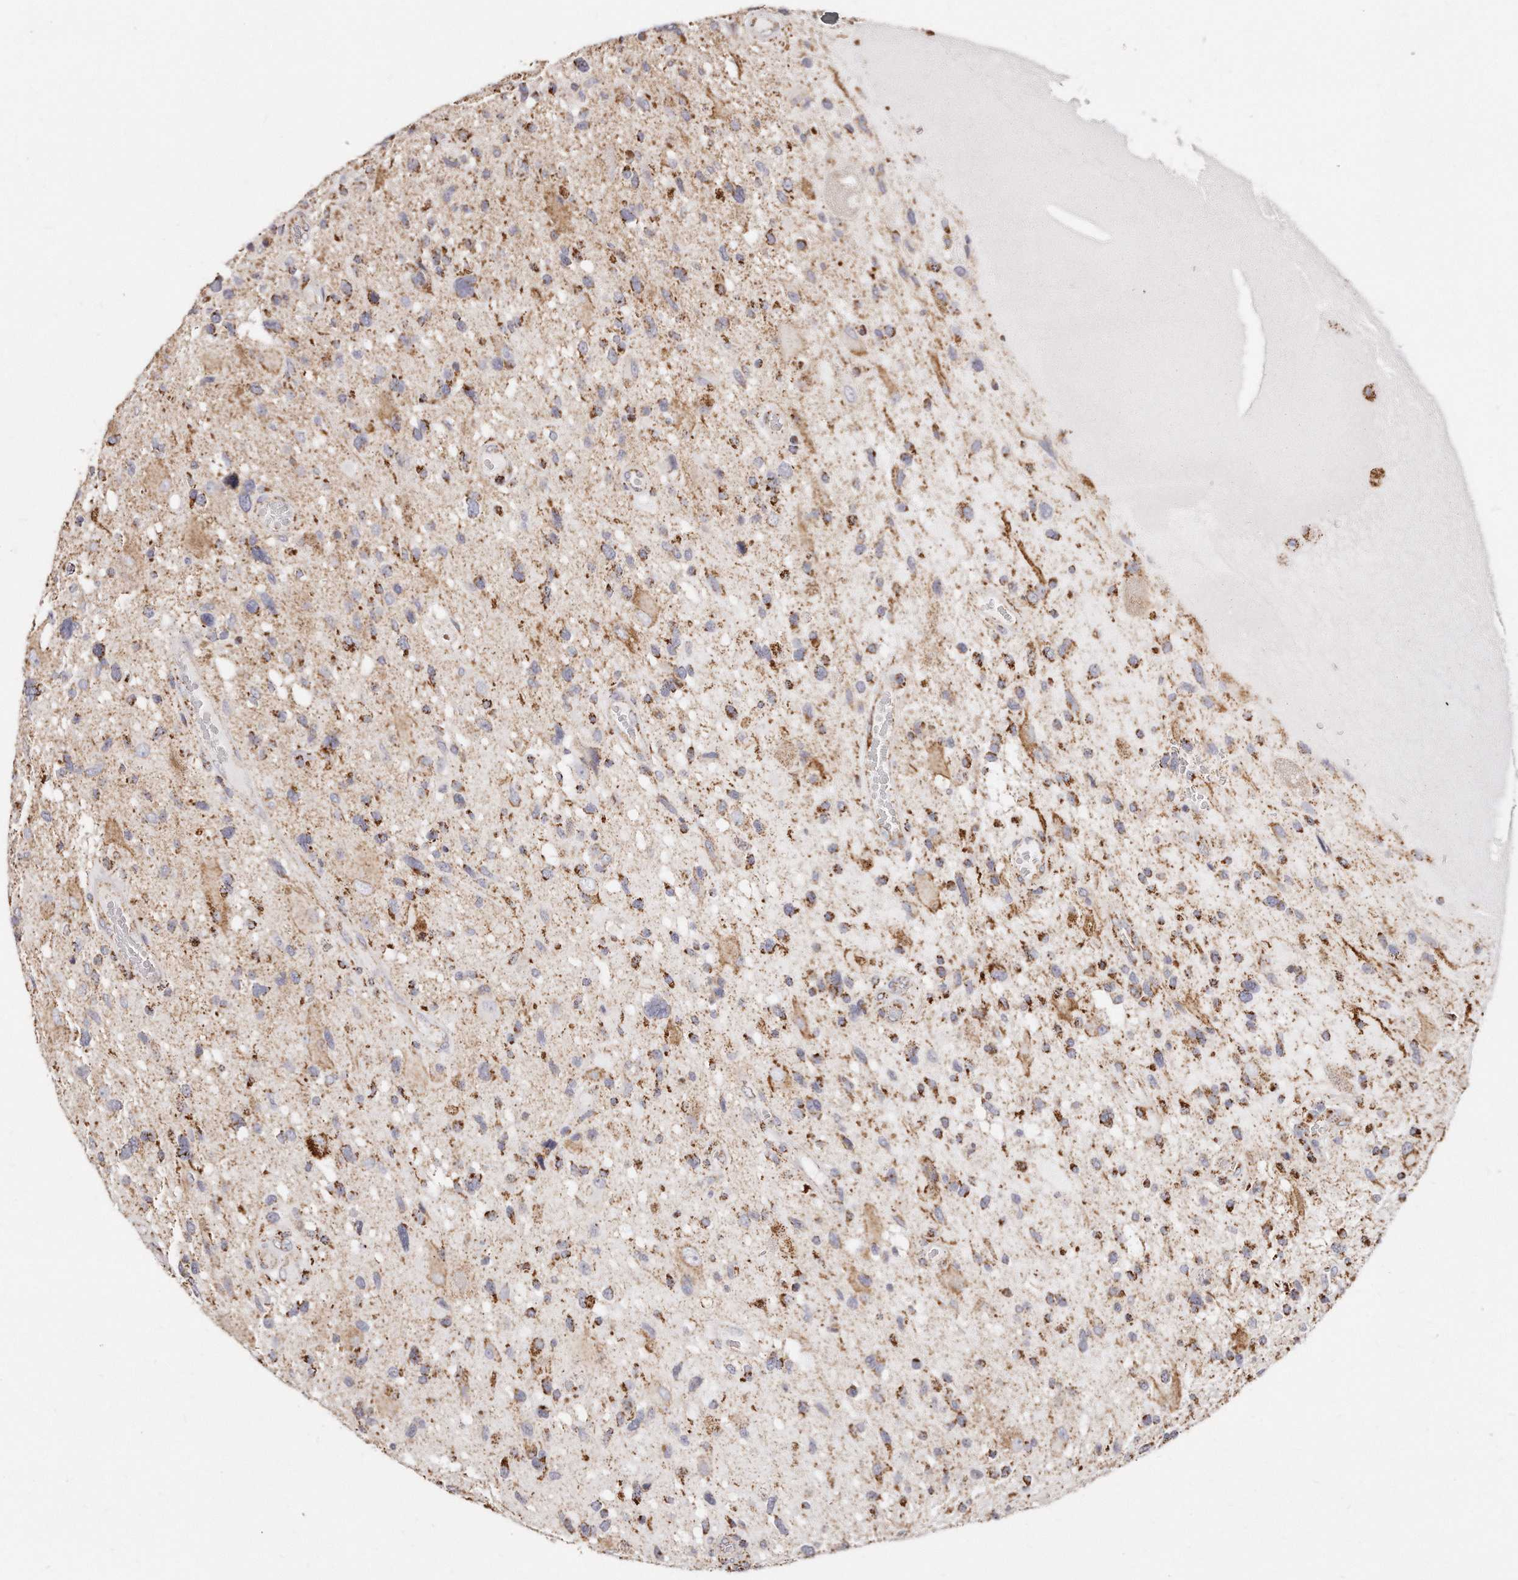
{"staining": {"intensity": "moderate", "quantity": ">75%", "location": "cytoplasmic/membranous"}, "tissue": "glioma", "cell_type": "Tumor cells", "image_type": "cancer", "snomed": [{"axis": "morphology", "description": "Glioma, malignant, High grade"}, {"axis": "topography", "description": "Brain"}], "caption": "Immunohistochemistry of glioma exhibits medium levels of moderate cytoplasmic/membranous staining in about >75% of tumor cells.", "gene": "RTKN", "patient": {"sex": "male", "age": 33}}